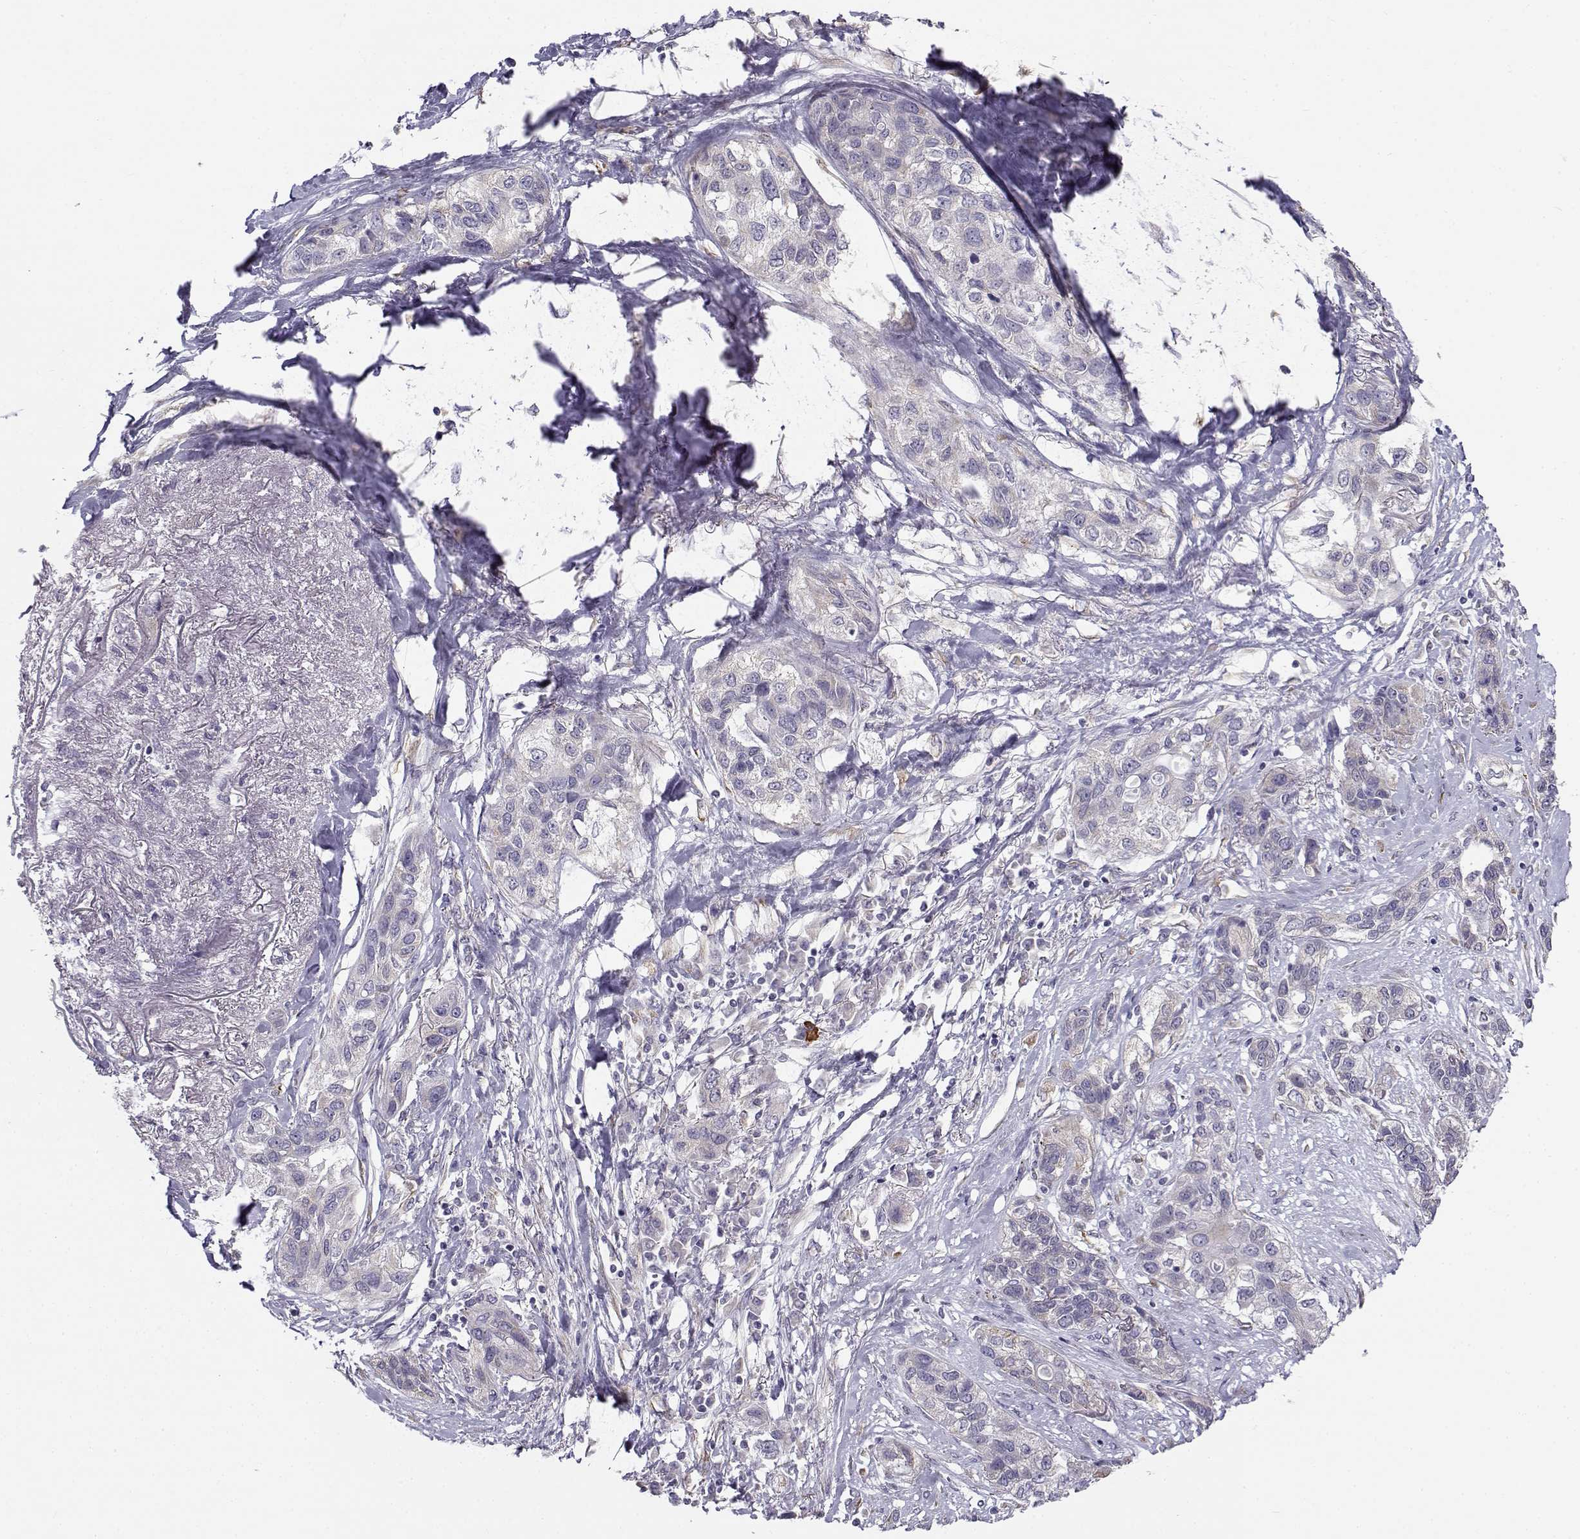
{"staining": {"intensity": "negative", "quantity": "none", "location": "none"}, "tissue": "lung cancer", "cell_type": "Tumor cells", "image_type": "cancer", "snomed": [{"axis": "morphology", "description": "Squamous cell carcinoma, NOS"}, {"axis": "topography", "description": "Lung"}], "caption": "Lung cancer was stained to show a protein in brown. There is no significant positivity in tumor cells.", "gene": "BEND6", "patient": {"sex": "female", "age": 70}}